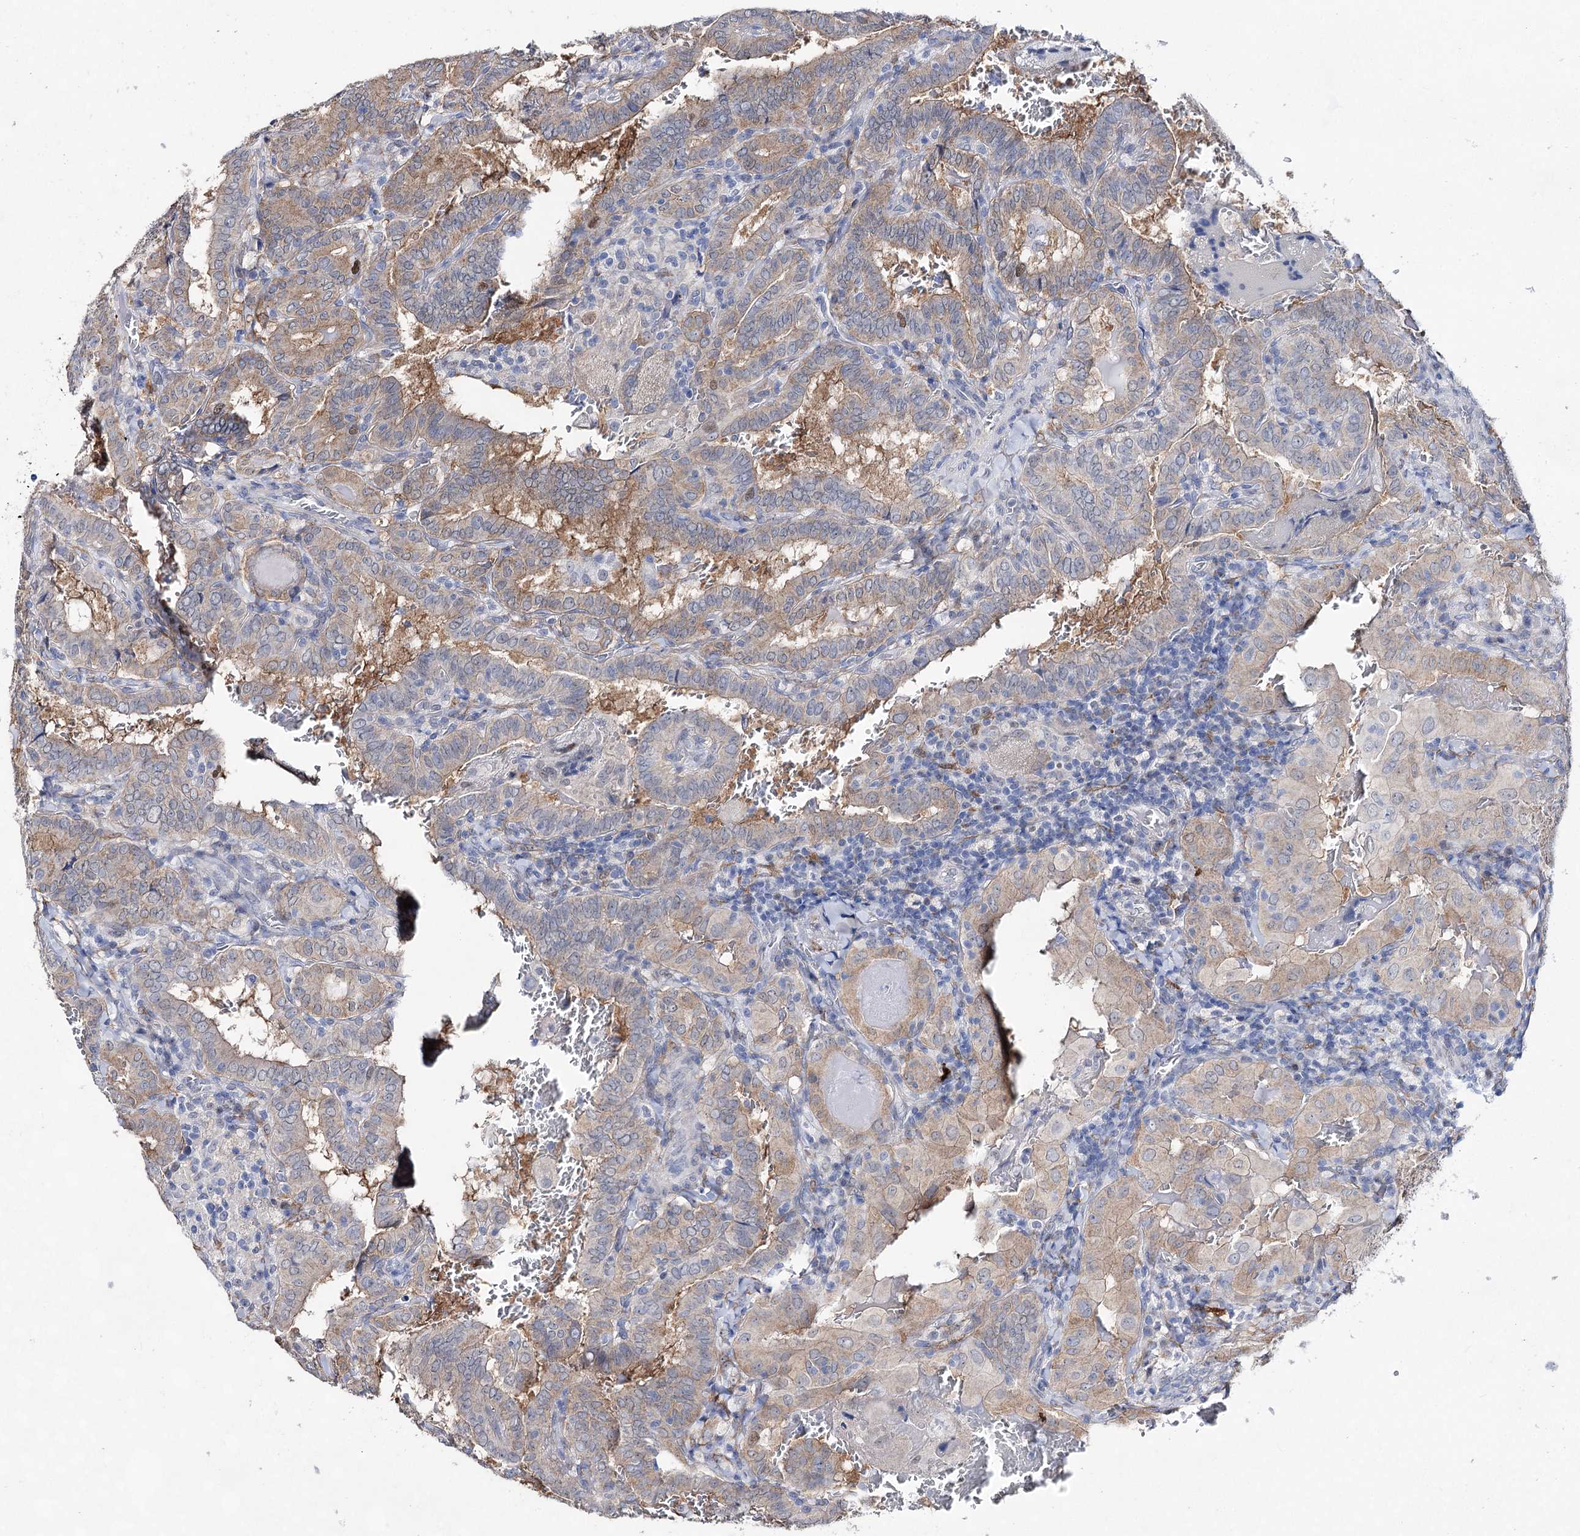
{"staining": {"intensity": "weak", "quantity": "<25%", "location": "cytoplasmic/membranous"}, "tissue": "thyroid cancer", "cell_type": "Tumor cells", "image_type": "cancer", "snomed": [{"axis": "morphology", "description": "Papillary adenocarcinoma, NOS"}, {"axis": "topography", "description": "Thyroid gland"}], "caption": "Thyroid cancer (papillary adenocarcinoma) was stained to show a protein in brown. There is no significant positivity in tumor cells. (Immunohistochemistry (ihc), brightfield microscopy, high magnification).", "gene": "UGDH", "patient": {"sex": "female", "age": 72}}